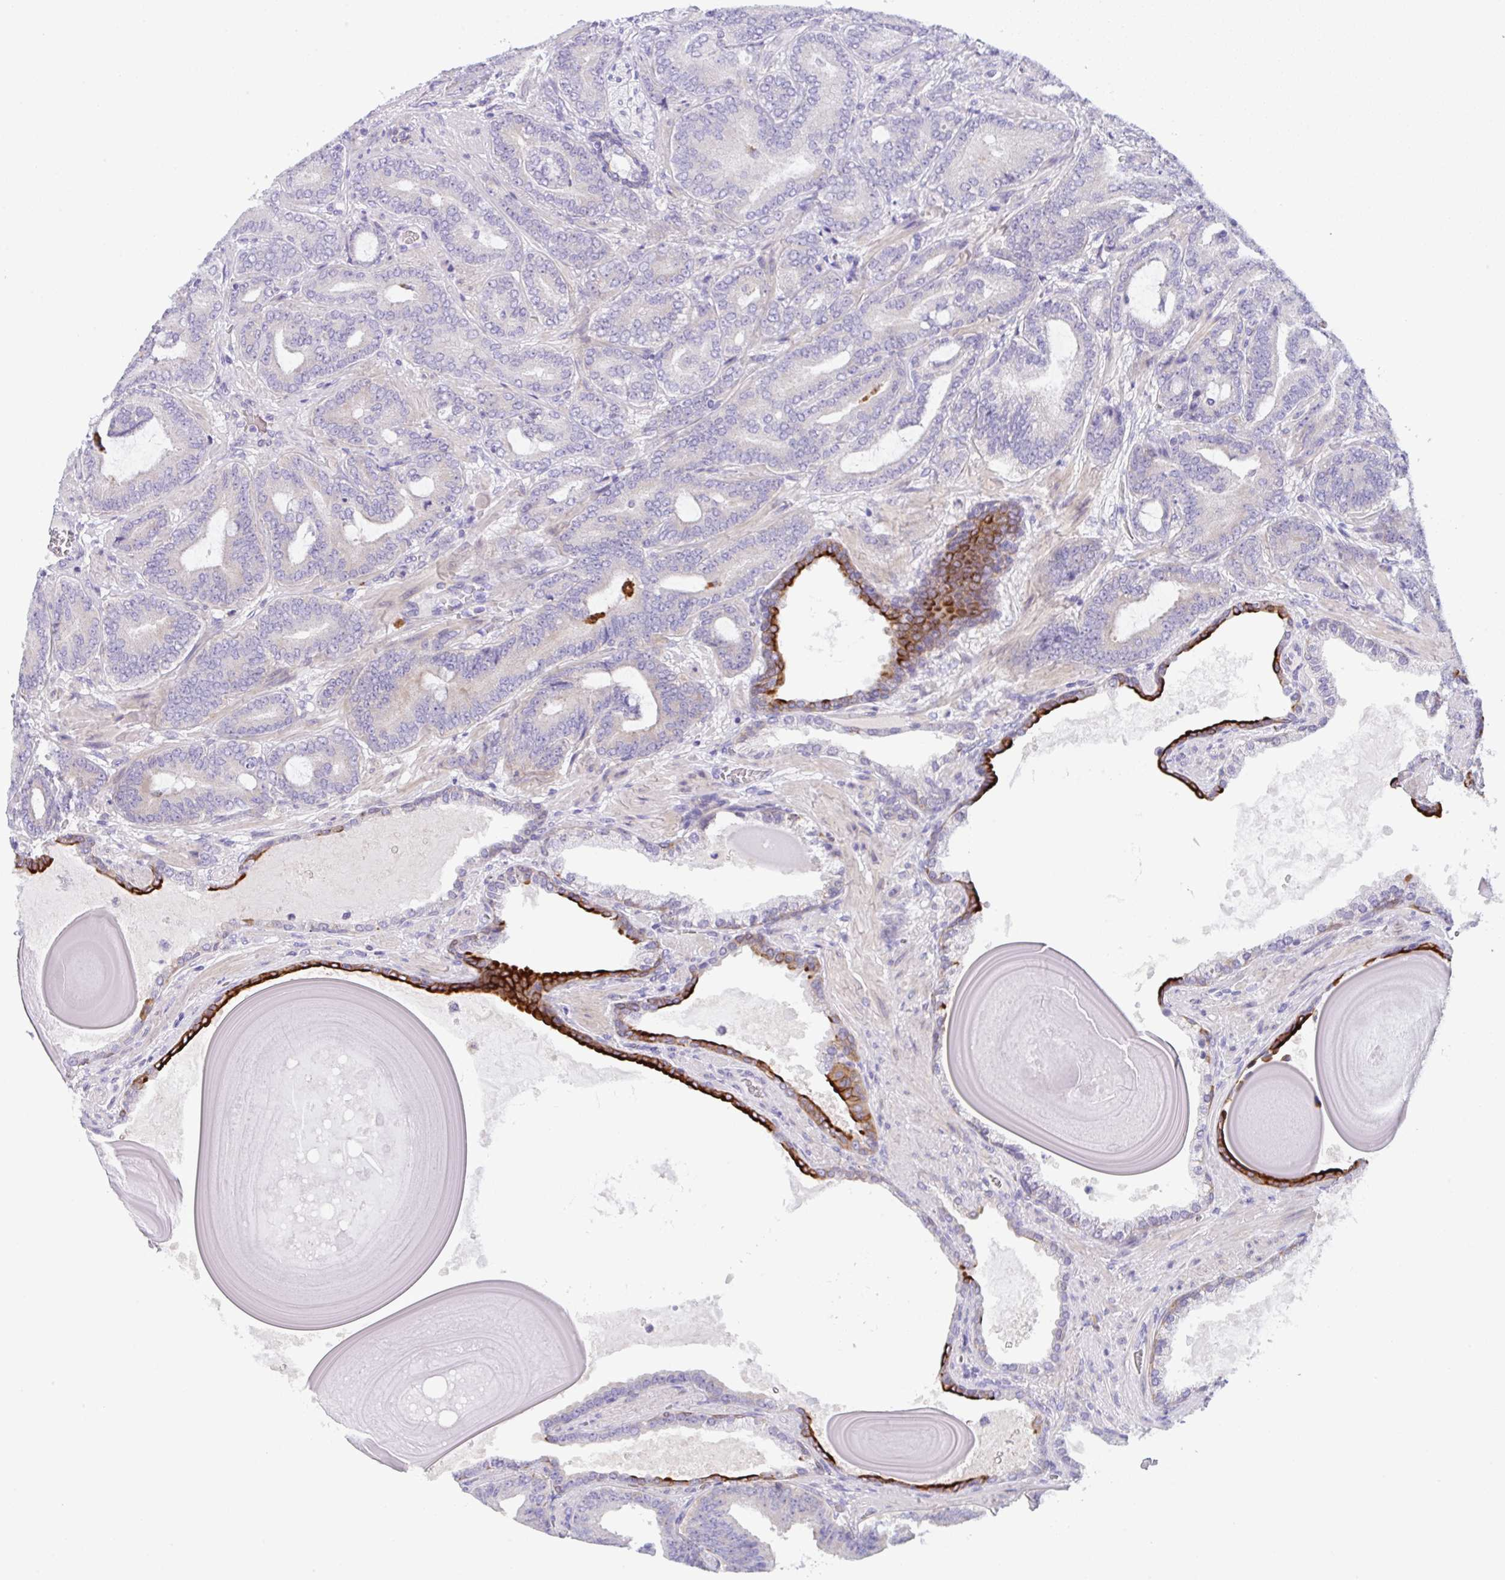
{"staining": {"intensity": "negative", "quantity": "none", "location": "none"}, "tissue": "prostate cancer", "cell_type": "Tumor cells", "image_type": "cancer", "snomed": [{"axis": "morphology", "description": "Adenocarcinoma, High grade"}, {"axis": "topography", "description": "Prostate"}], "caption": "DAB immunohistochemical staining of prostate cancer demonstrates no significant staining in tumor cells. Nuclei are stained in blue.", "gene": "TRAF4", "patient": {"sex": "male", "age": 62}}